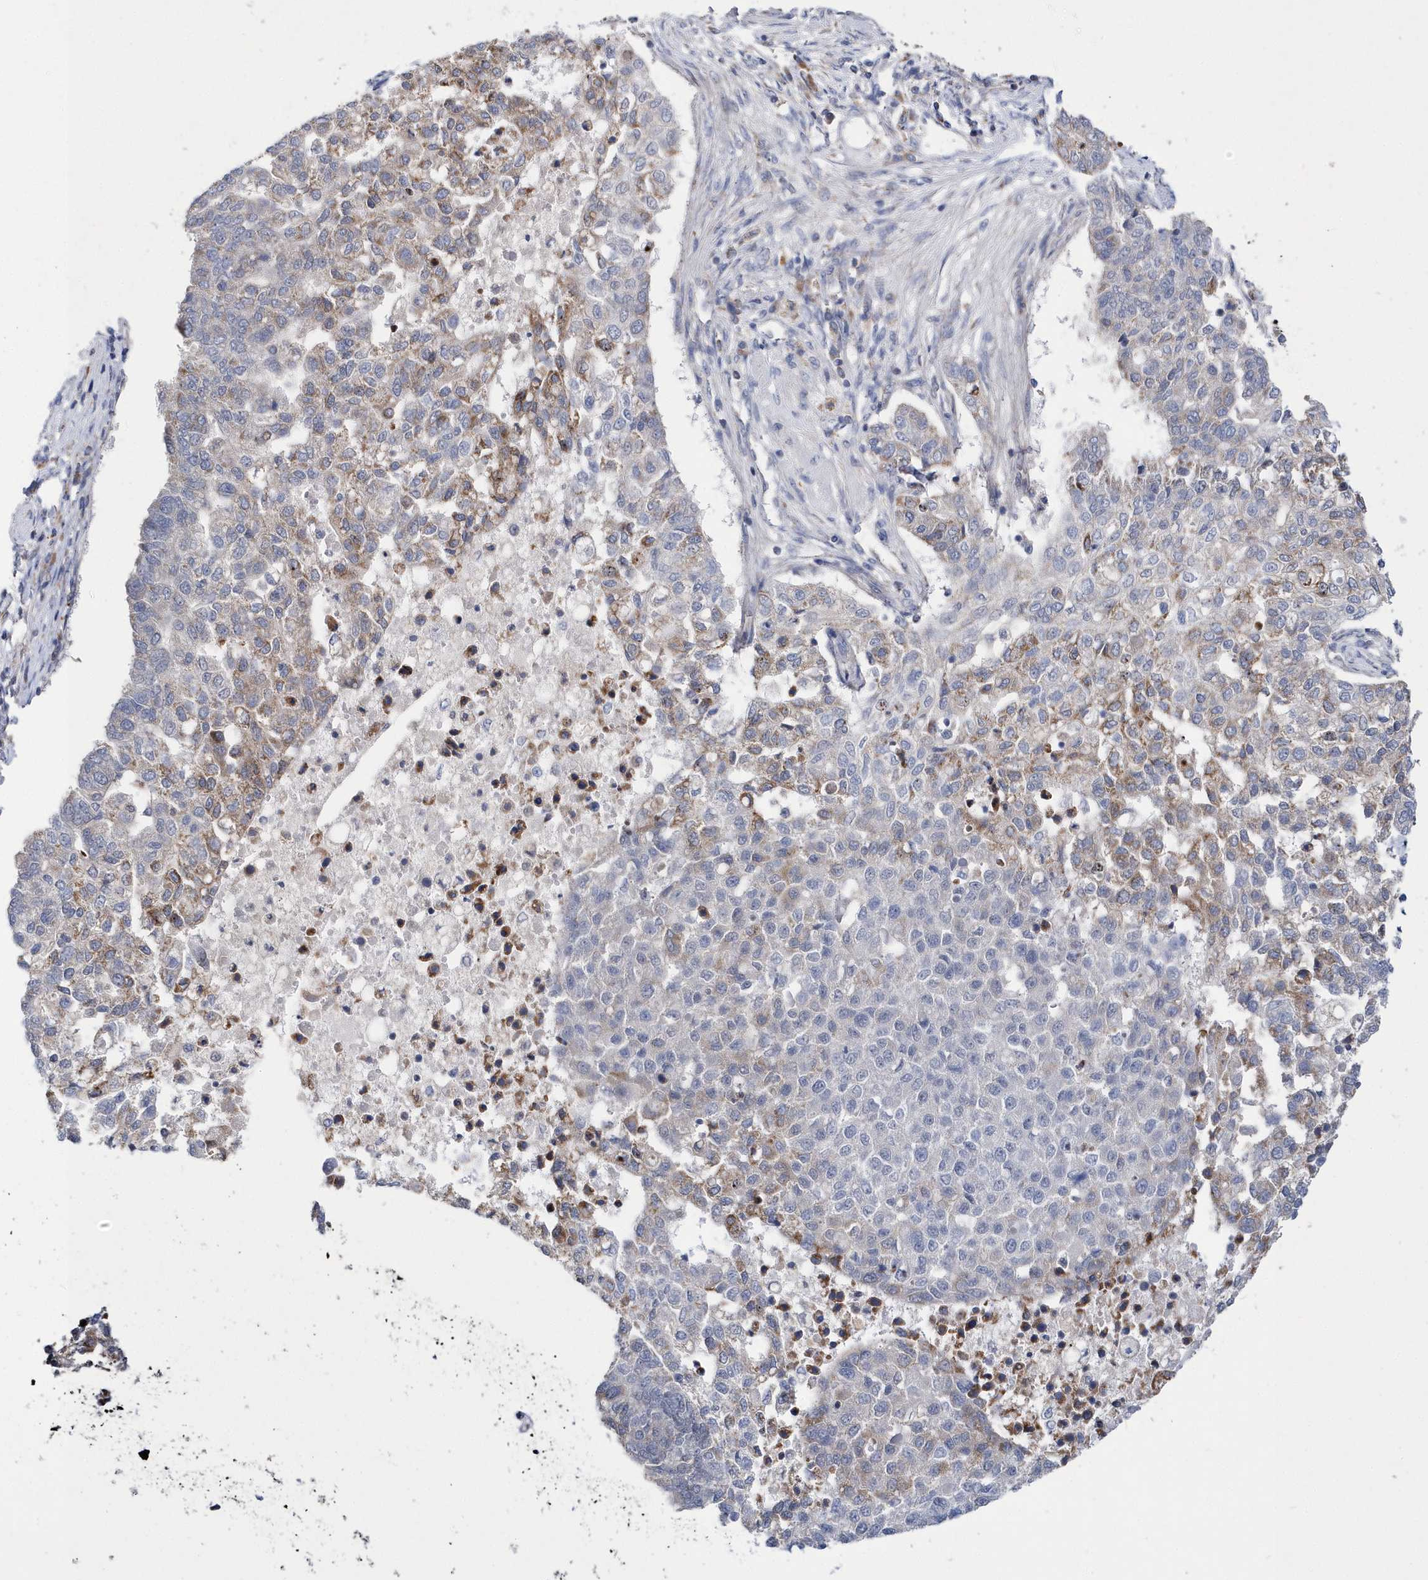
{"staining": {"intensity": "weak", "quantity": "25%-75%", "location": "cytoplasmic/membranous"}, "tissue": "pancreatic cancer", "cell_type": "Tumor cells", "image_type": "cancer", "snomed": [{"axis": "morphology", "description": "Adenocarcinoma, NOS"}, {"axis": "topography", "description": "Pancreas"}], "caption": "Tumor cells reveal low levels of weak cytoplasmic/membranous staining in about 25%-75% of cells in pancreatic cancer (adenocarcinoma).", "gene": "SPATA5", "patient": {"sex": "female", "age": 61}}